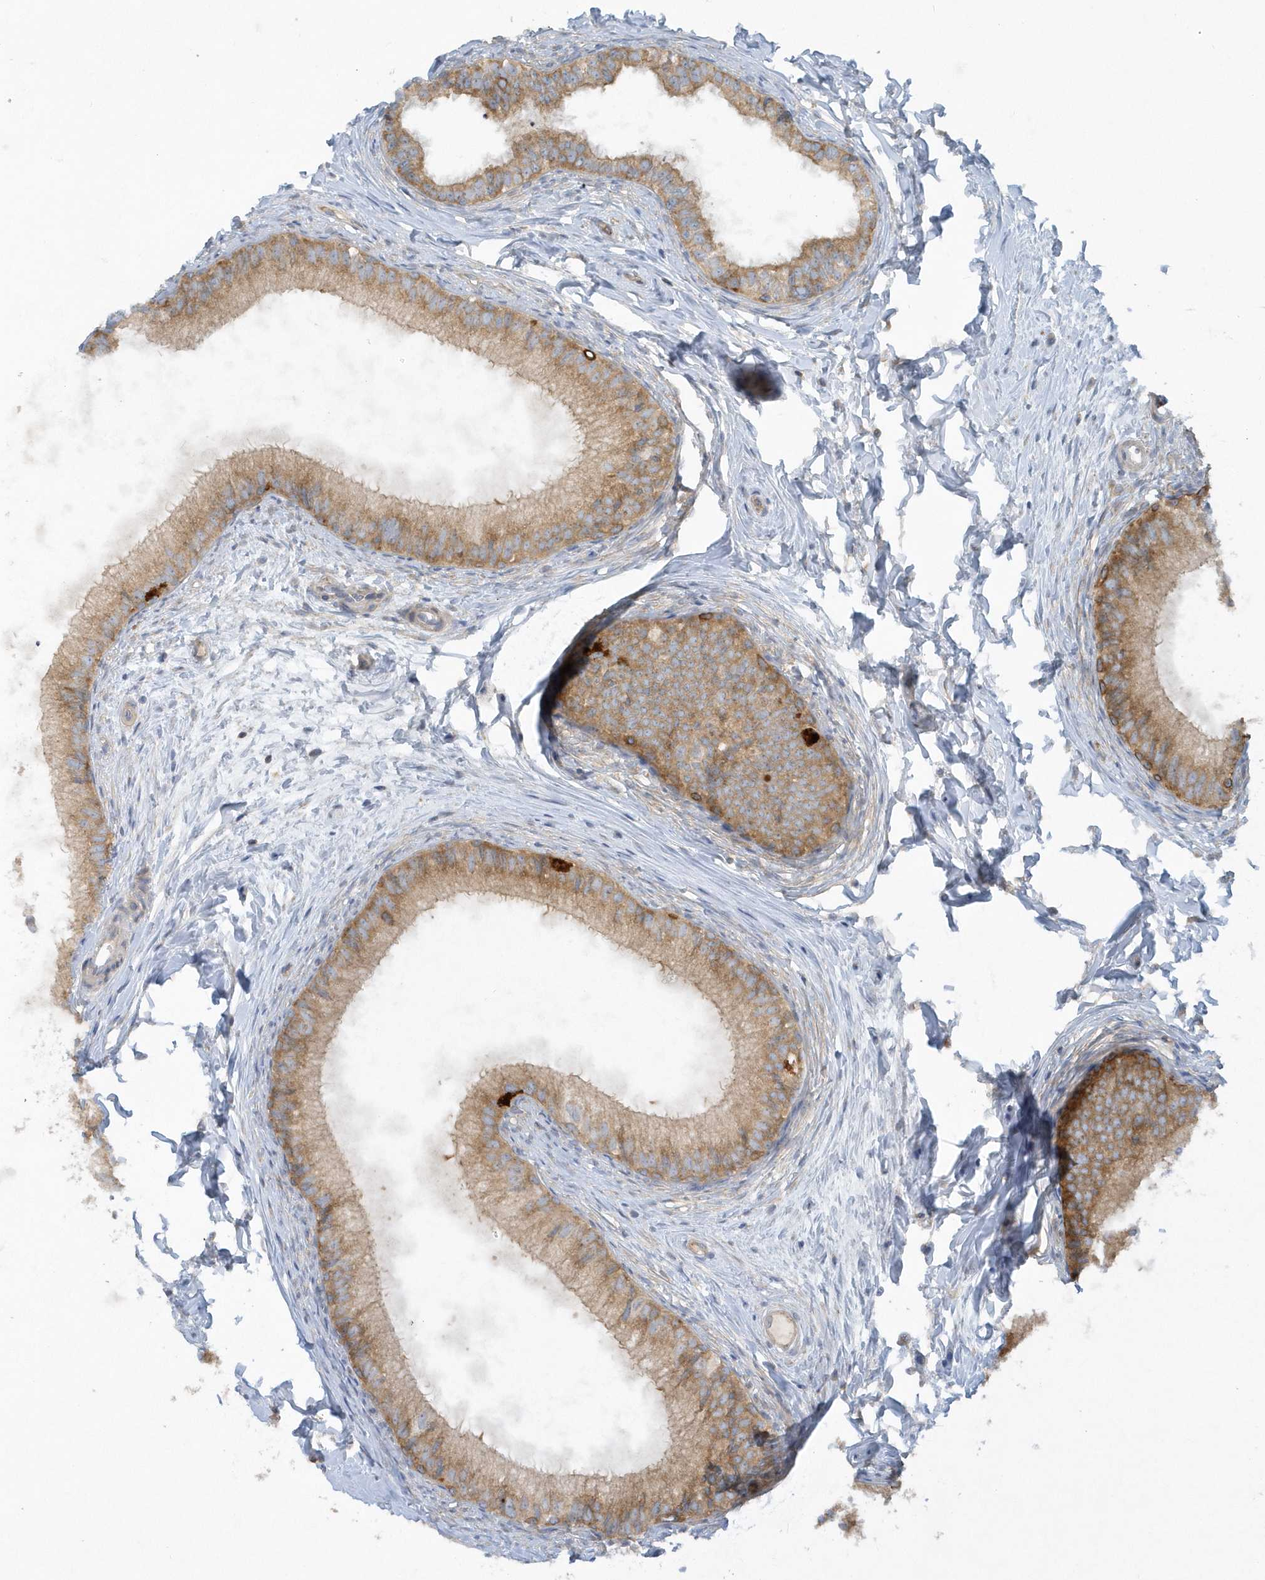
{"staining": {"intensity": "moderate", "quantity": ">75%", "location": "cytoplasmic/membranous"}, "tissue": "epididymis", "cell_type": "Glandular cells", "image_type": "normal", "snomed": [{"axis": "morphology", "description": "Normal tissue, NOS"}, {"axis": "topography", "description": "Epididymis"}], "caption": "Protein expression analysis of benign human epididymis reveals moderate cytoplasmic/membranous expression in approximately >75% of glandular cells. (DAB (3,3'-diaminobenzidine) IHC, brown staining for protein, blue staining for nuclei).", "gene": "CNOT10", "patient": {"sex": "male", "age": 34}}